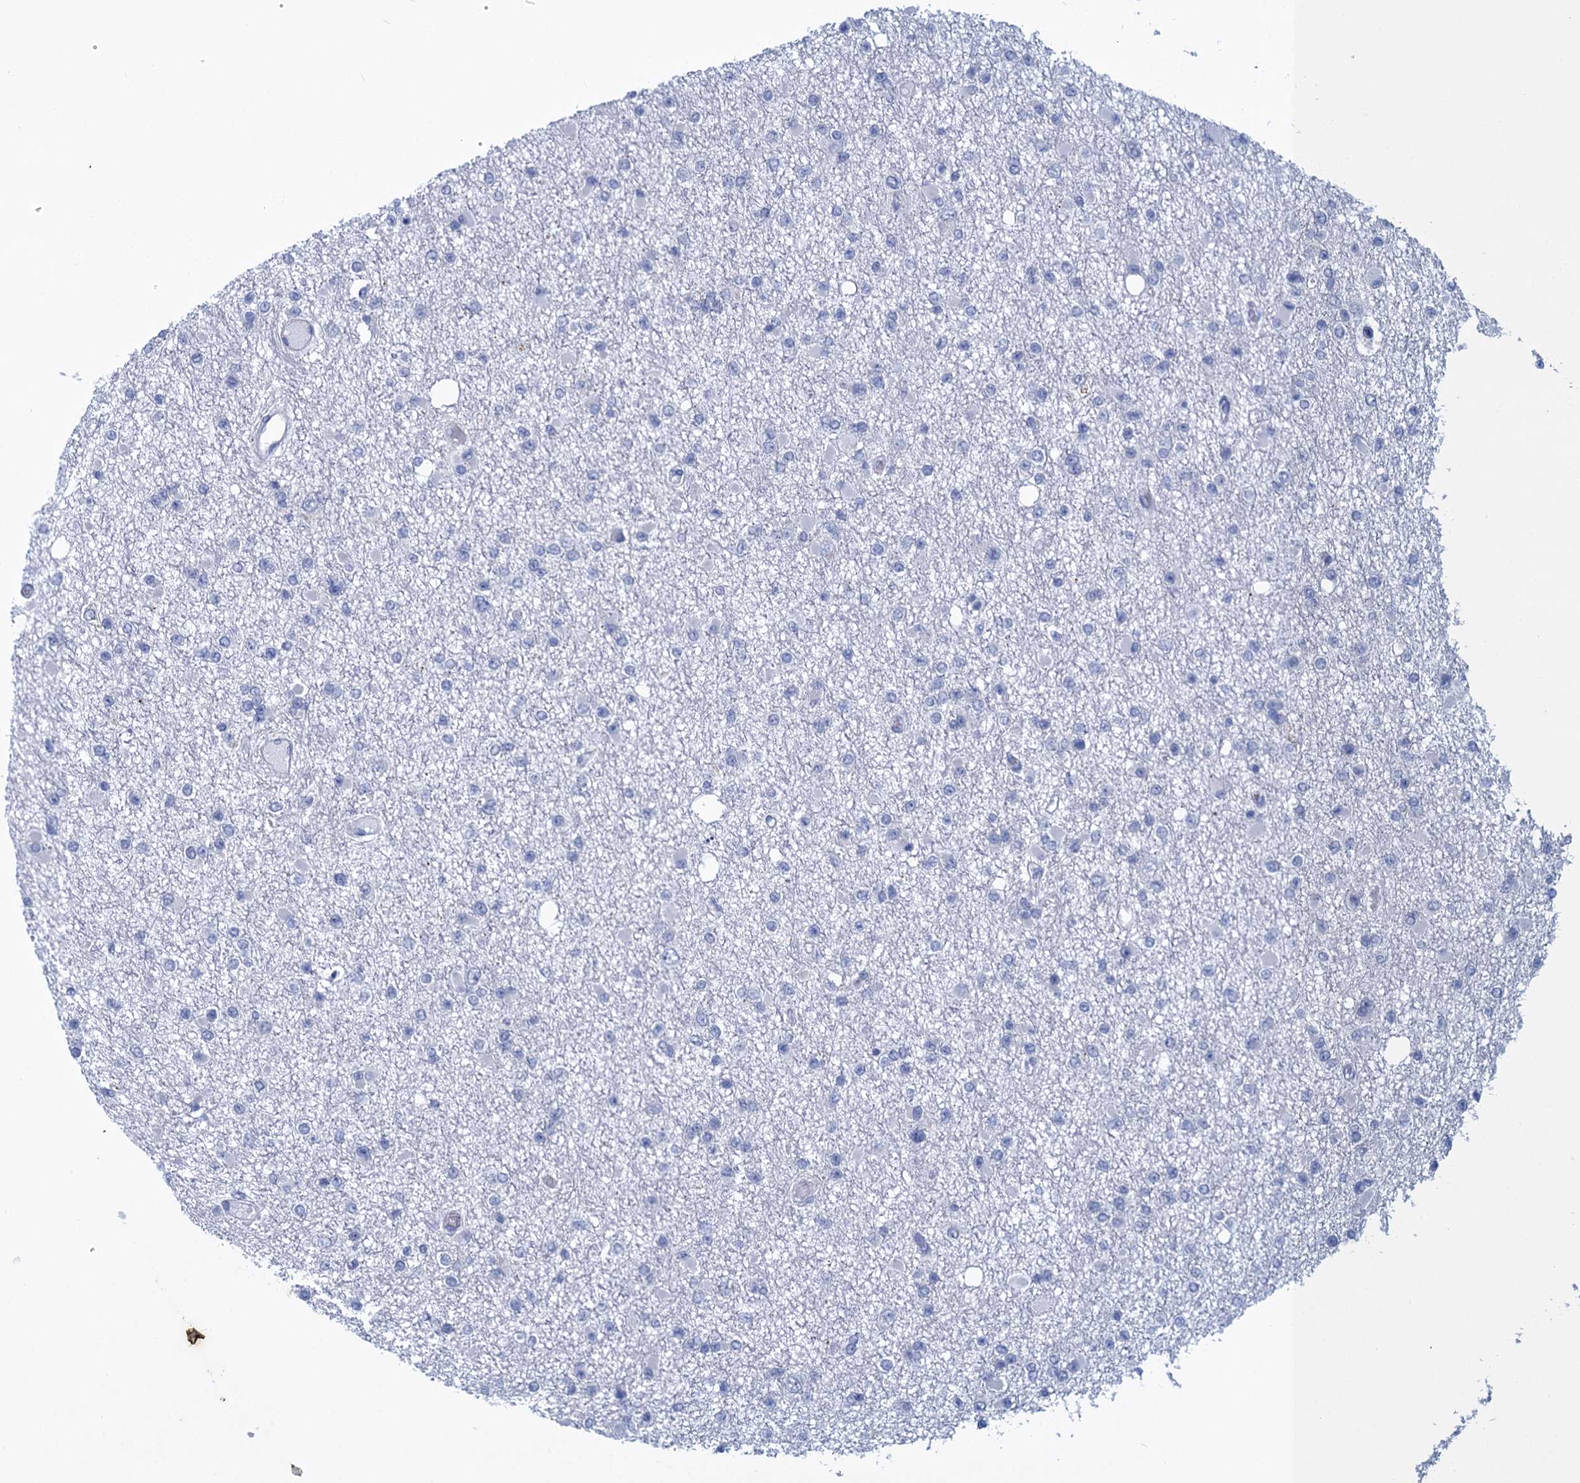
{"staining": {"intensity": "negative", "quantity": "none", "location": "none"}, "tissue": "glioma", "cell_type": "Tumor cells", "image_type": "cancer", "snomed": [{"axis": "morphology", "description": "Glioma, malignant, Low grade"}, {"axis": "topography", "description": "Brain"}], "caption": "A high-resolution histopathology image shows IHC staining of glioma, which reveals no significant positivity in tumor cells.", "gene": "SCEL", "patient": {"sex": "female", "age": 22}}